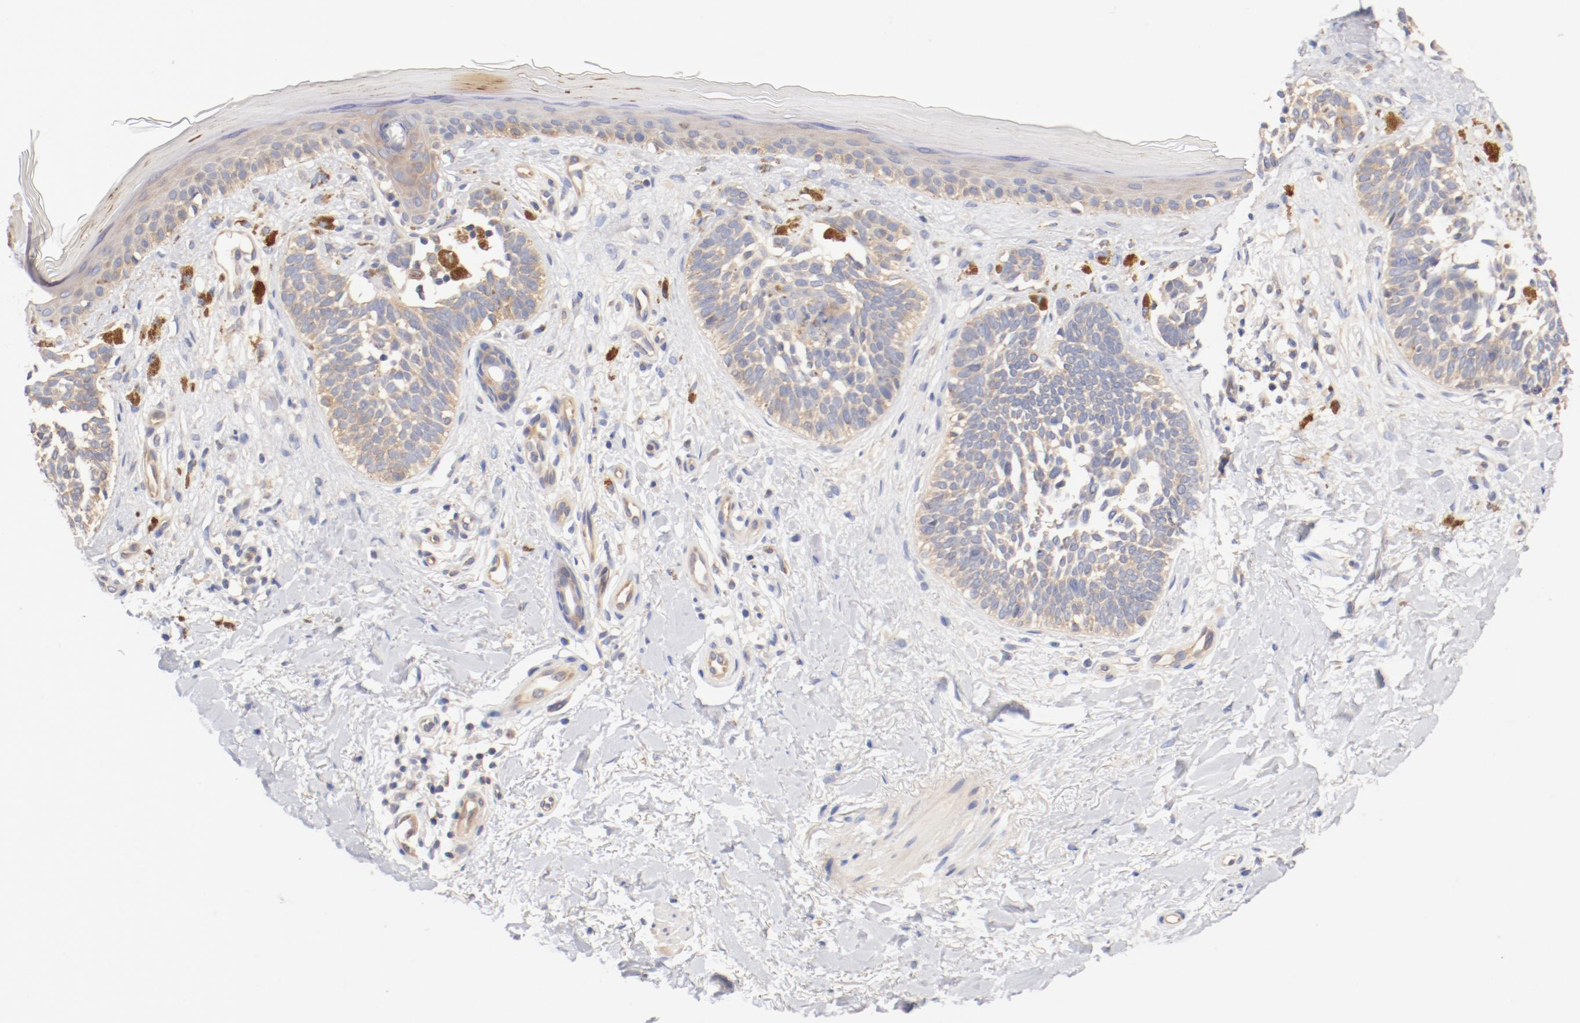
{"staining": {"intensity": "weak", "quantity": "25%-75%", "location": "cytoplasmic/membranous"}, "tissue": "skin cancer", "cell_type": "Tumor cells", "image_type": "cancer", "snomed": [{"axis": "morphology", "description": "Normal tissue, NOS"}, {"axis": "morphology", "description": "Basal cell carcinoma"}, {"axis": "topography", "description": "Skin"}], "caption": "Weak cytoplasmic/membranous protein staining is identified in about 25%-75% of tumor cells in basal cell carcinoma (skin).", "gene": "DYNC1H1", "patient": {"sex": "female", "age": 58}}